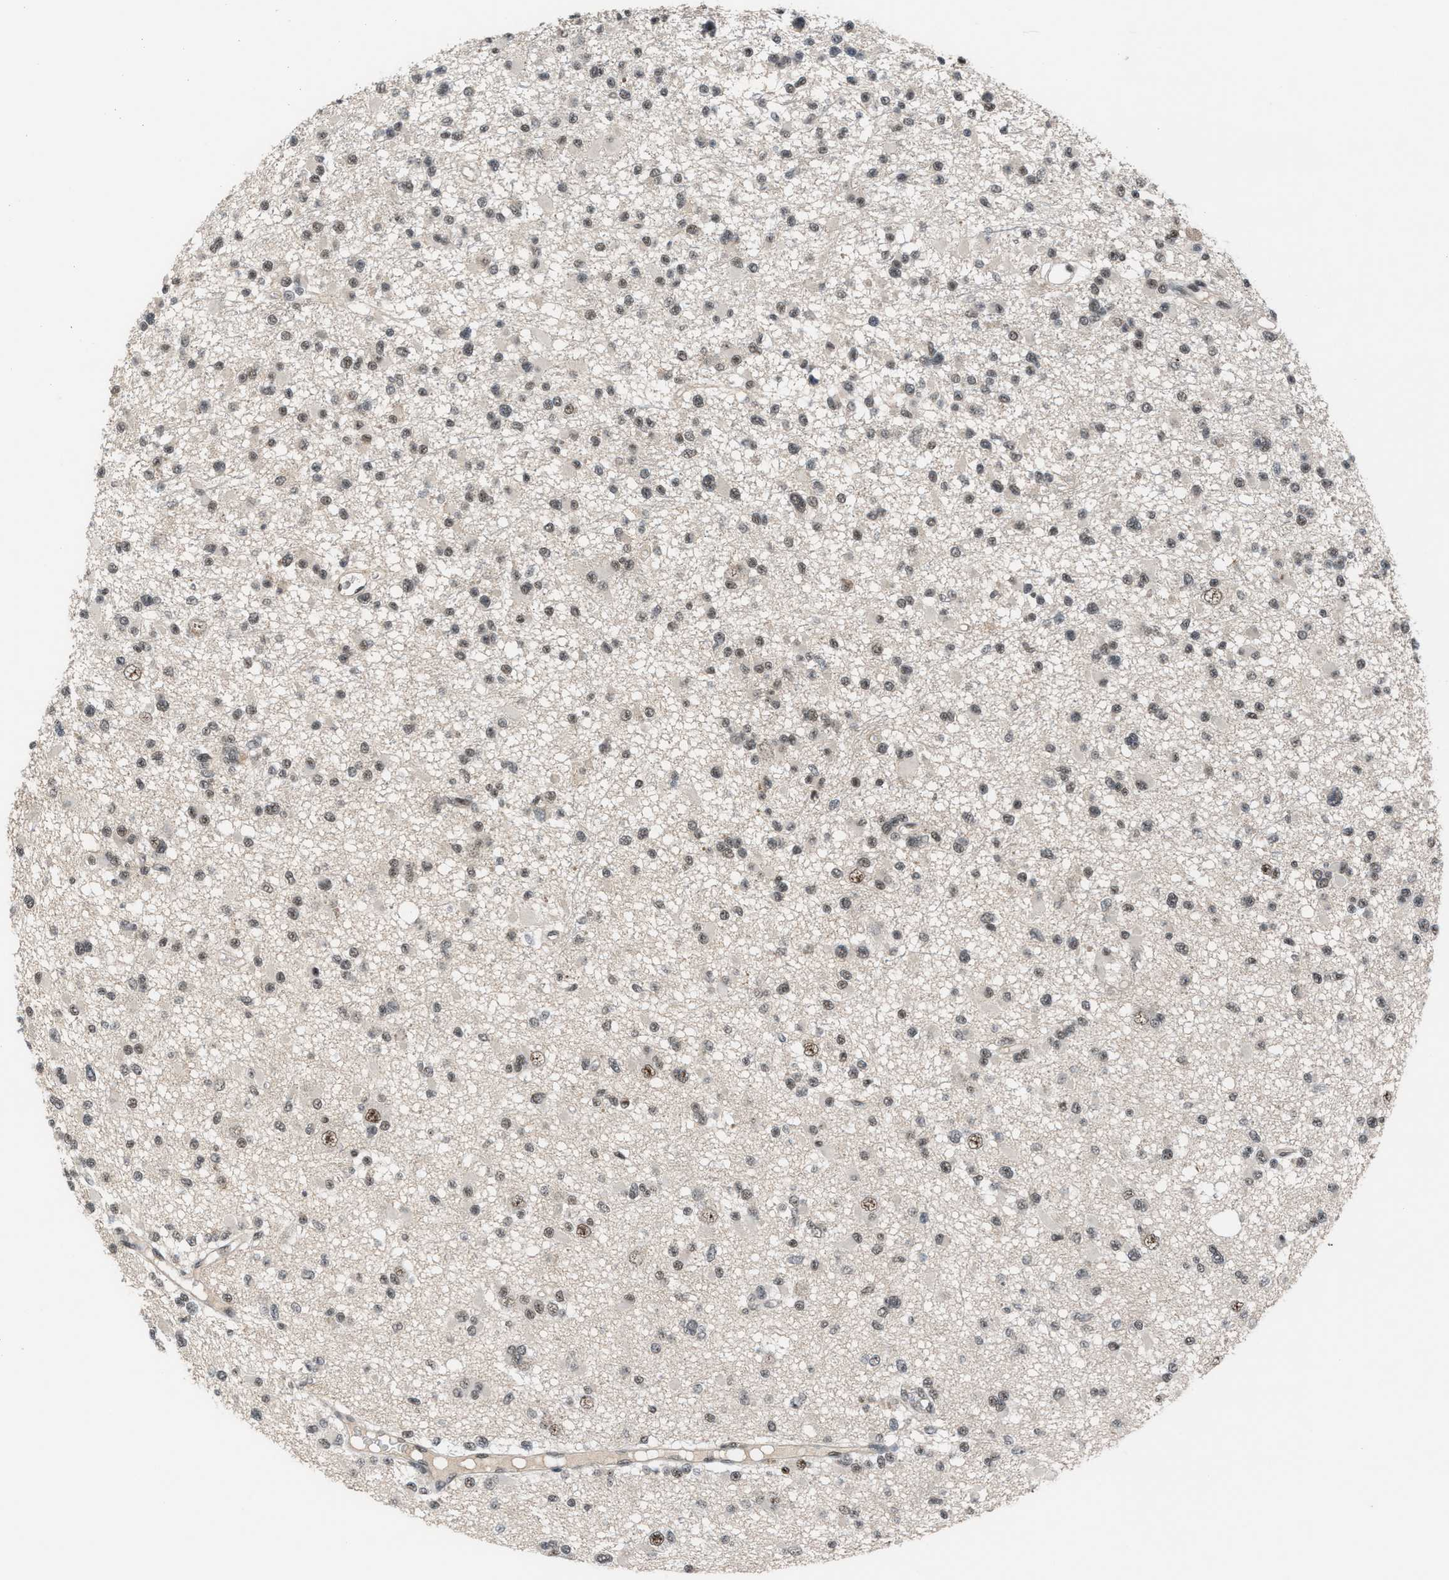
{"staining": {"intensity": "weak", "quantity": ">75%", "location": "nuclear"}, "tissue": "glioma", "cell_type": "Tumor cells", "image_type": "cancer", "snomed": [{"axis": "morphology", "description": "Glioma, malignant, Low grade"}, {"axis": "topography", "description": "Brain"}], "caption": "Glioma was stained to show a protein in brown. There is low levels of weak nuclear expression in about >75% of tumor cells. (IHC, brightfield microscopy, high magnification).", "gene": "PRPF4", "patient": {"sex": "female", "age": 22}}